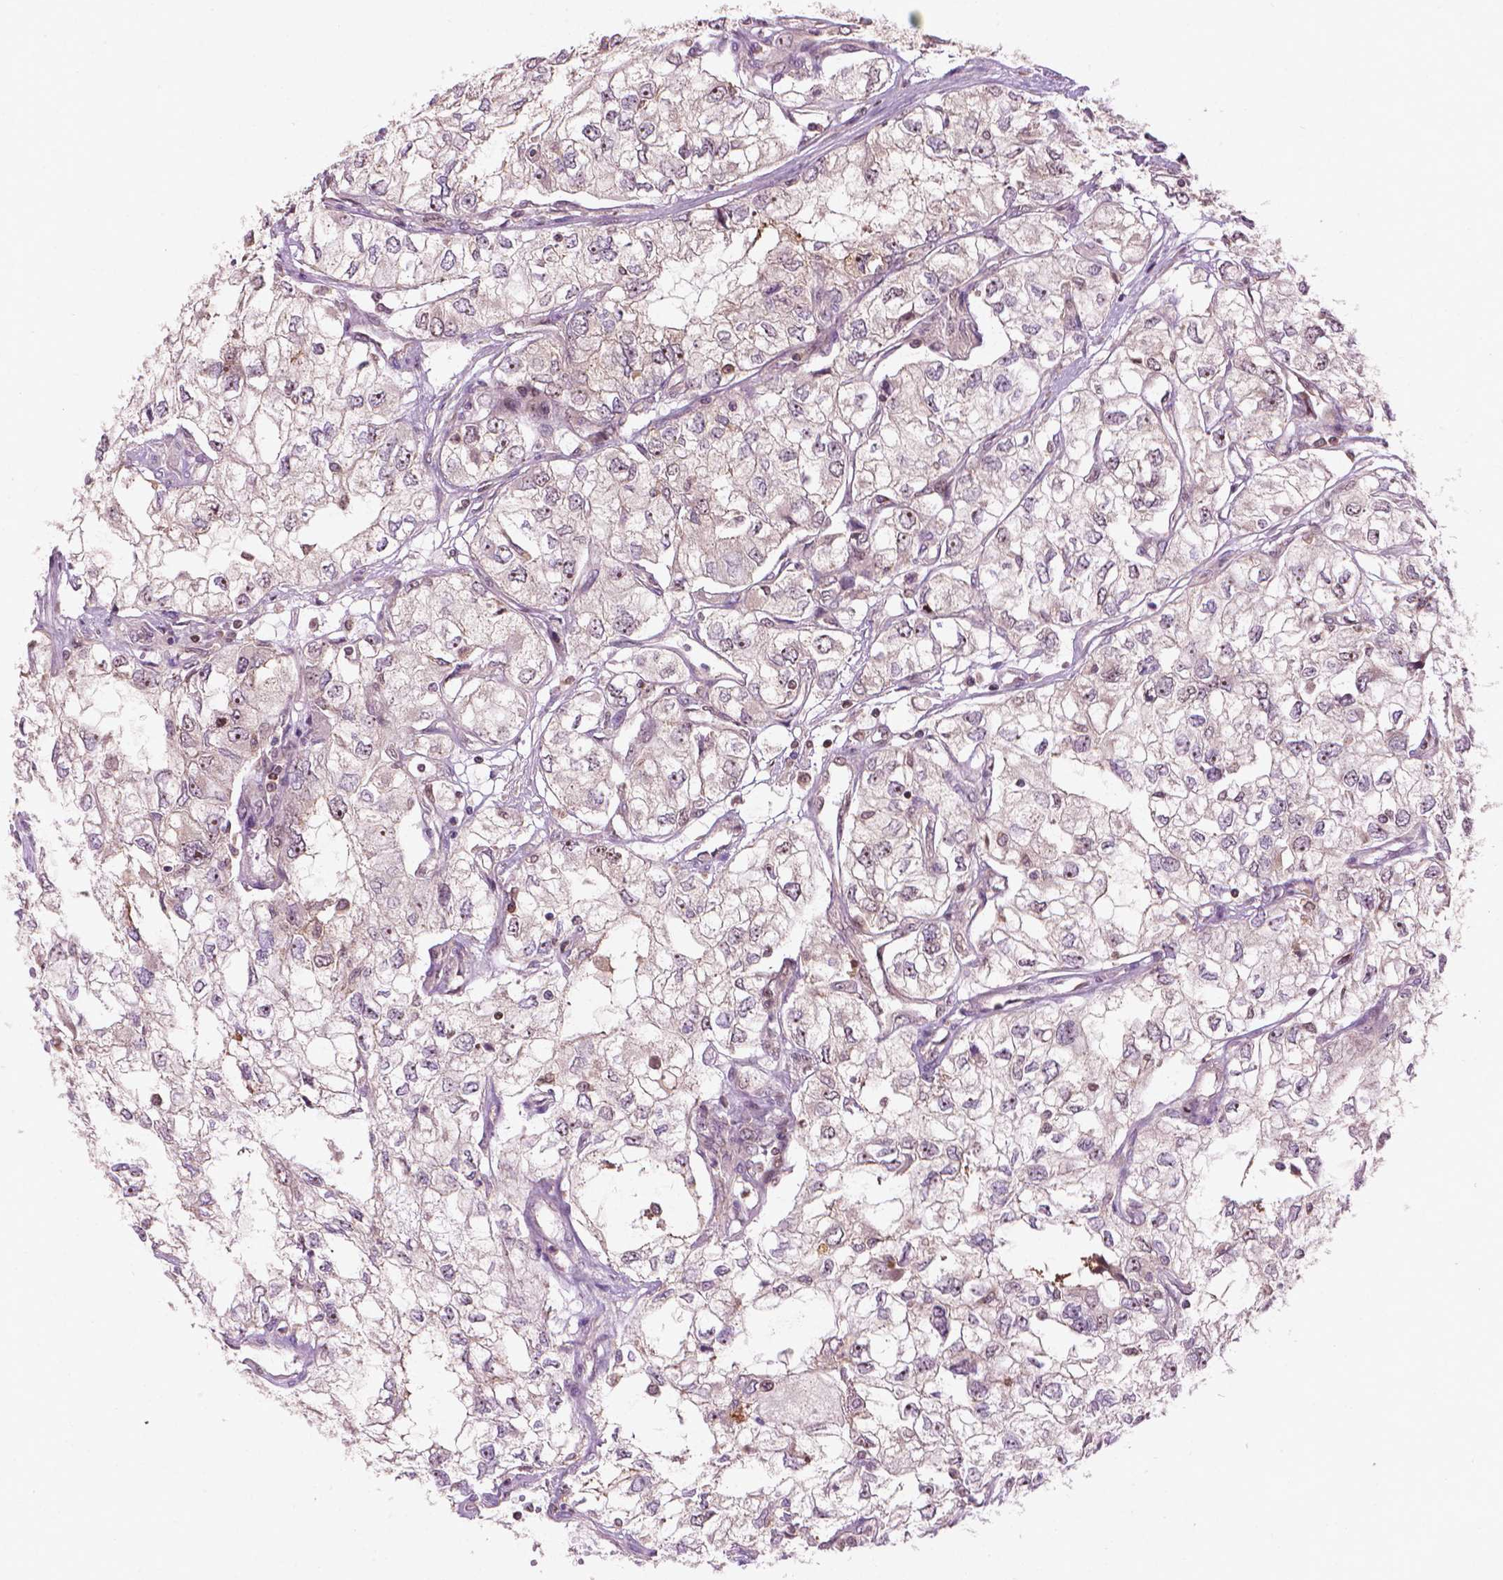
{"staining": {"intensity": "weak", "quantity": "<25%", "location": "nuclear"}, "tissue": "renal cancer", "cell_type": "Tumor cells", "image_type": "cancer", "snomed": [{"axis": "morphology", "description": "Adenocarcinoma, NOS"}, {"axis": "topography", "description": "Kidney"}], "caption": "This is an immunohistochemistry (IHC) image of human adenocarcinoma (renal). There is no staining in tumor cells.", "gene": "SMC2", "patient": {"sex": "female", "age": 59}}